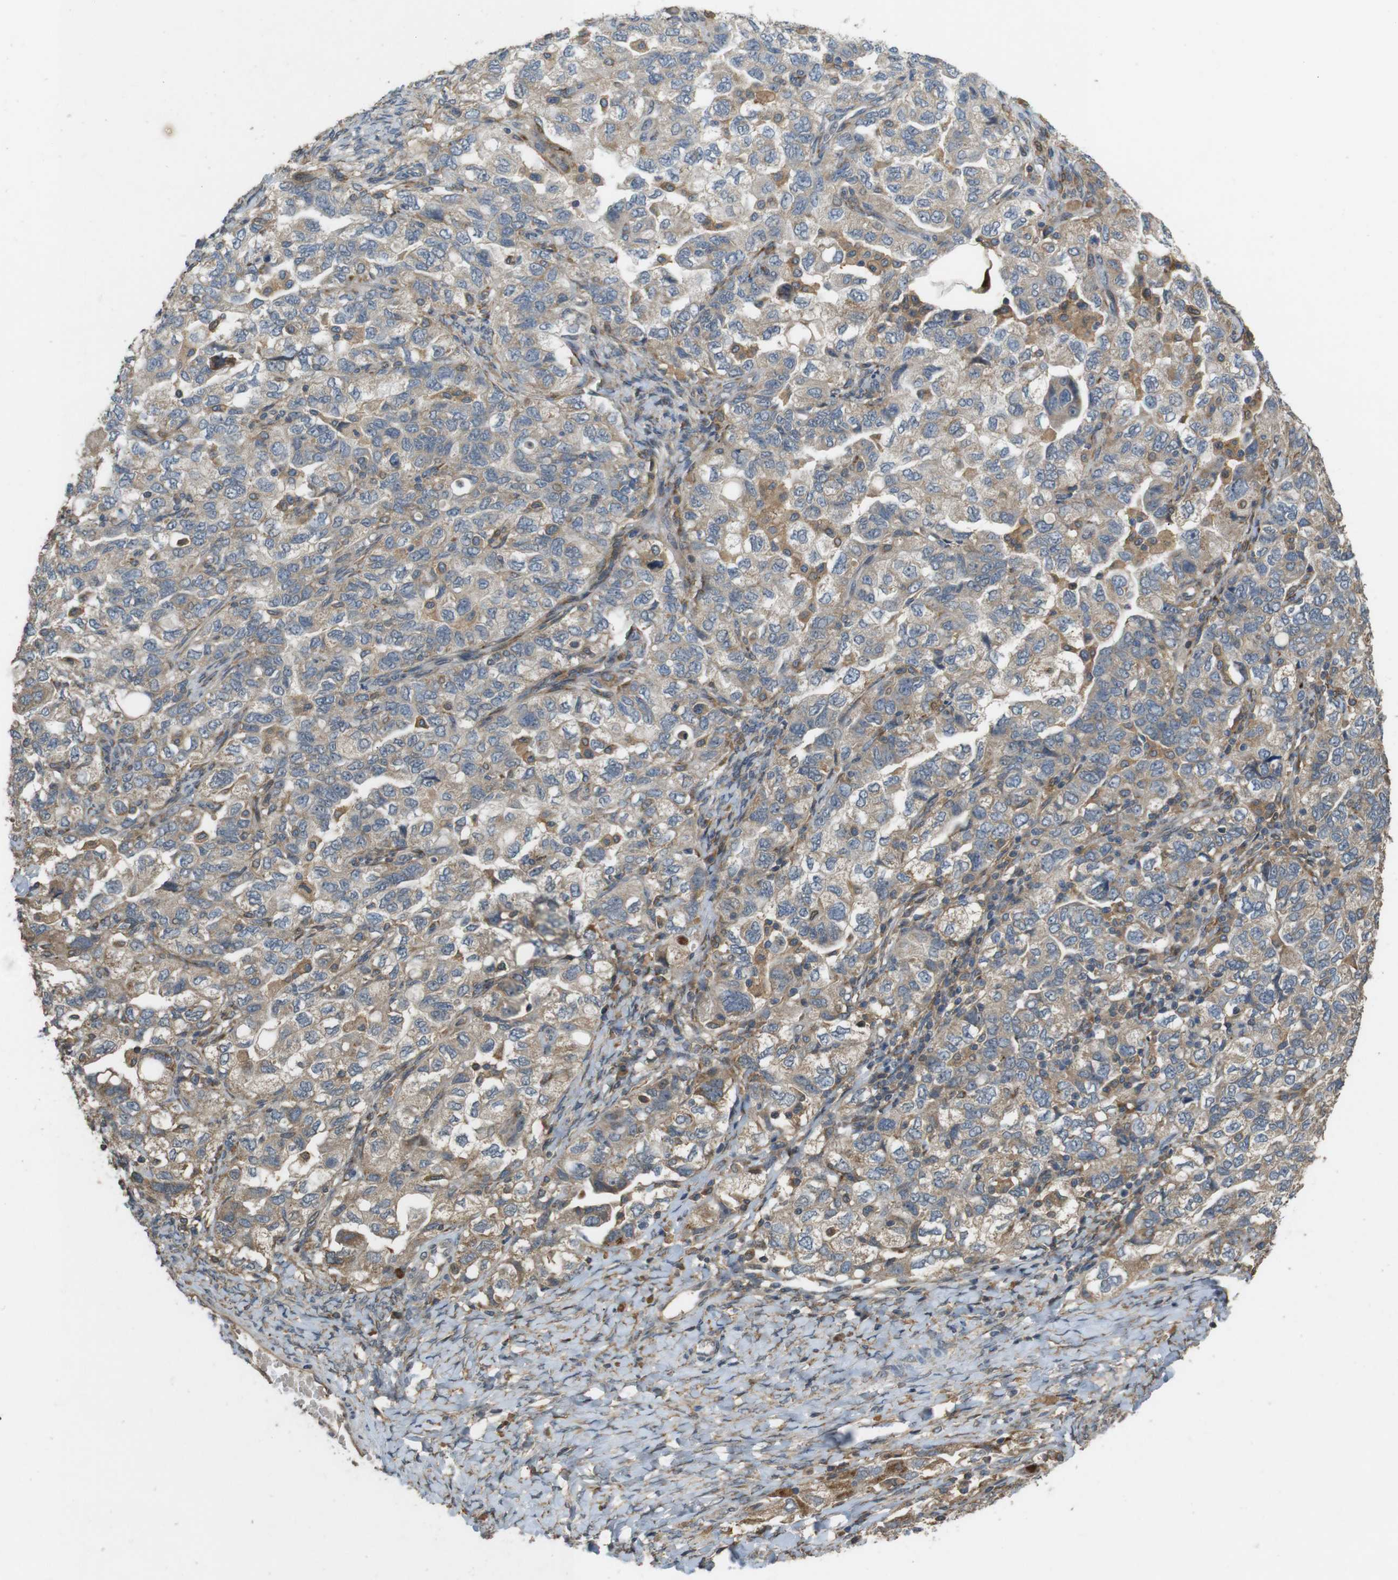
{"staining": {"intensity": "weak", "quantity": ">75%", "location": "cytoplasmic/membranous"}, "tissue": "ovarian cancer", "cell_type": "Tumor cells", "image_type": "cancer", "snomed": [{"axis": "morphology", "description": "Carcinoma, NOS"}, {"axis": "morphology", "description": "Cystadenocarcinoma, serous, NOS"}, {"axis": "topography", "description": "Ovary"}], "caption": "Immunohistochemical staining of human ovarian cancer (carcinoma) demonstrates weak cytoplasmic/membranous protein expression in about >75% of tumor cells. The protein of interest is stained brown, and the nuclei are stained in blue (DAB IHC with brightfield microscopy, high magnification).", "gene": "ARHGAP24", "patient": {"sex": "female", "age": 69}}